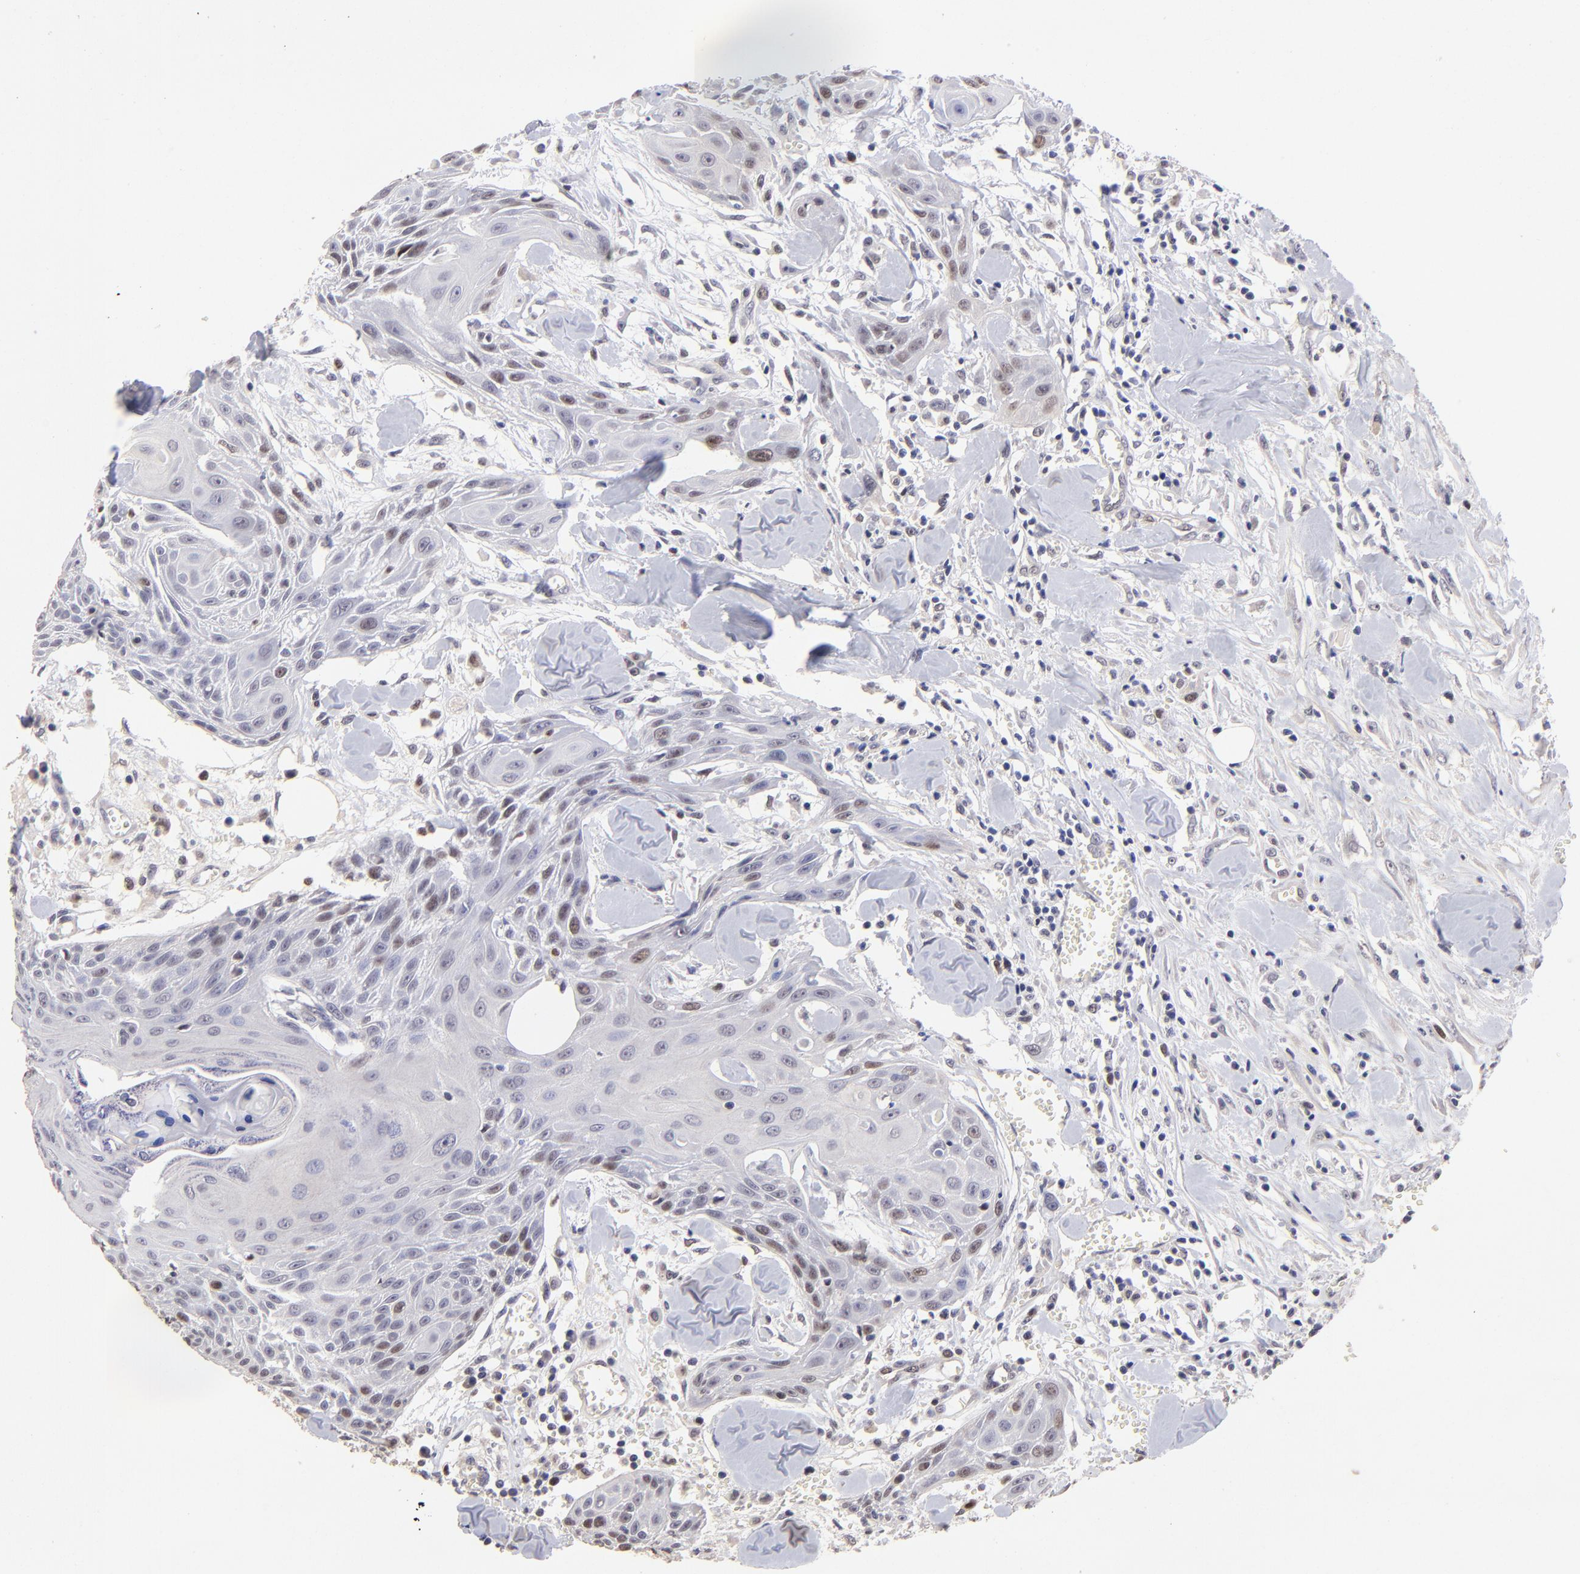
{"staining": {"intensity": "moderate", "quantity": "25%-75%", "location": "nuclear"}, "tissue": "head and neck cancer", "cell_type": "Tumor cells", "image_type": "cancer", "snomed": [{"axis": "morphology", "description": "Squamous cell carcinoma, NOS"}, {"axis": "morphology", "description": "Squamous cell carcinoma, metastatic, NOS"}, {"axis": "topography", "description": "Lymph node"}, {"axis": "topography", "description": "Salivary gland"}, {"axis": "topography", "description": "Head-Neck"}], "caption": "Moderate nuclear staining is seen in about 25%-75% of tumor cells in head and neck cancer.", "gene": "DNMT1", "patient": {"sex": "female", "age": 74}}